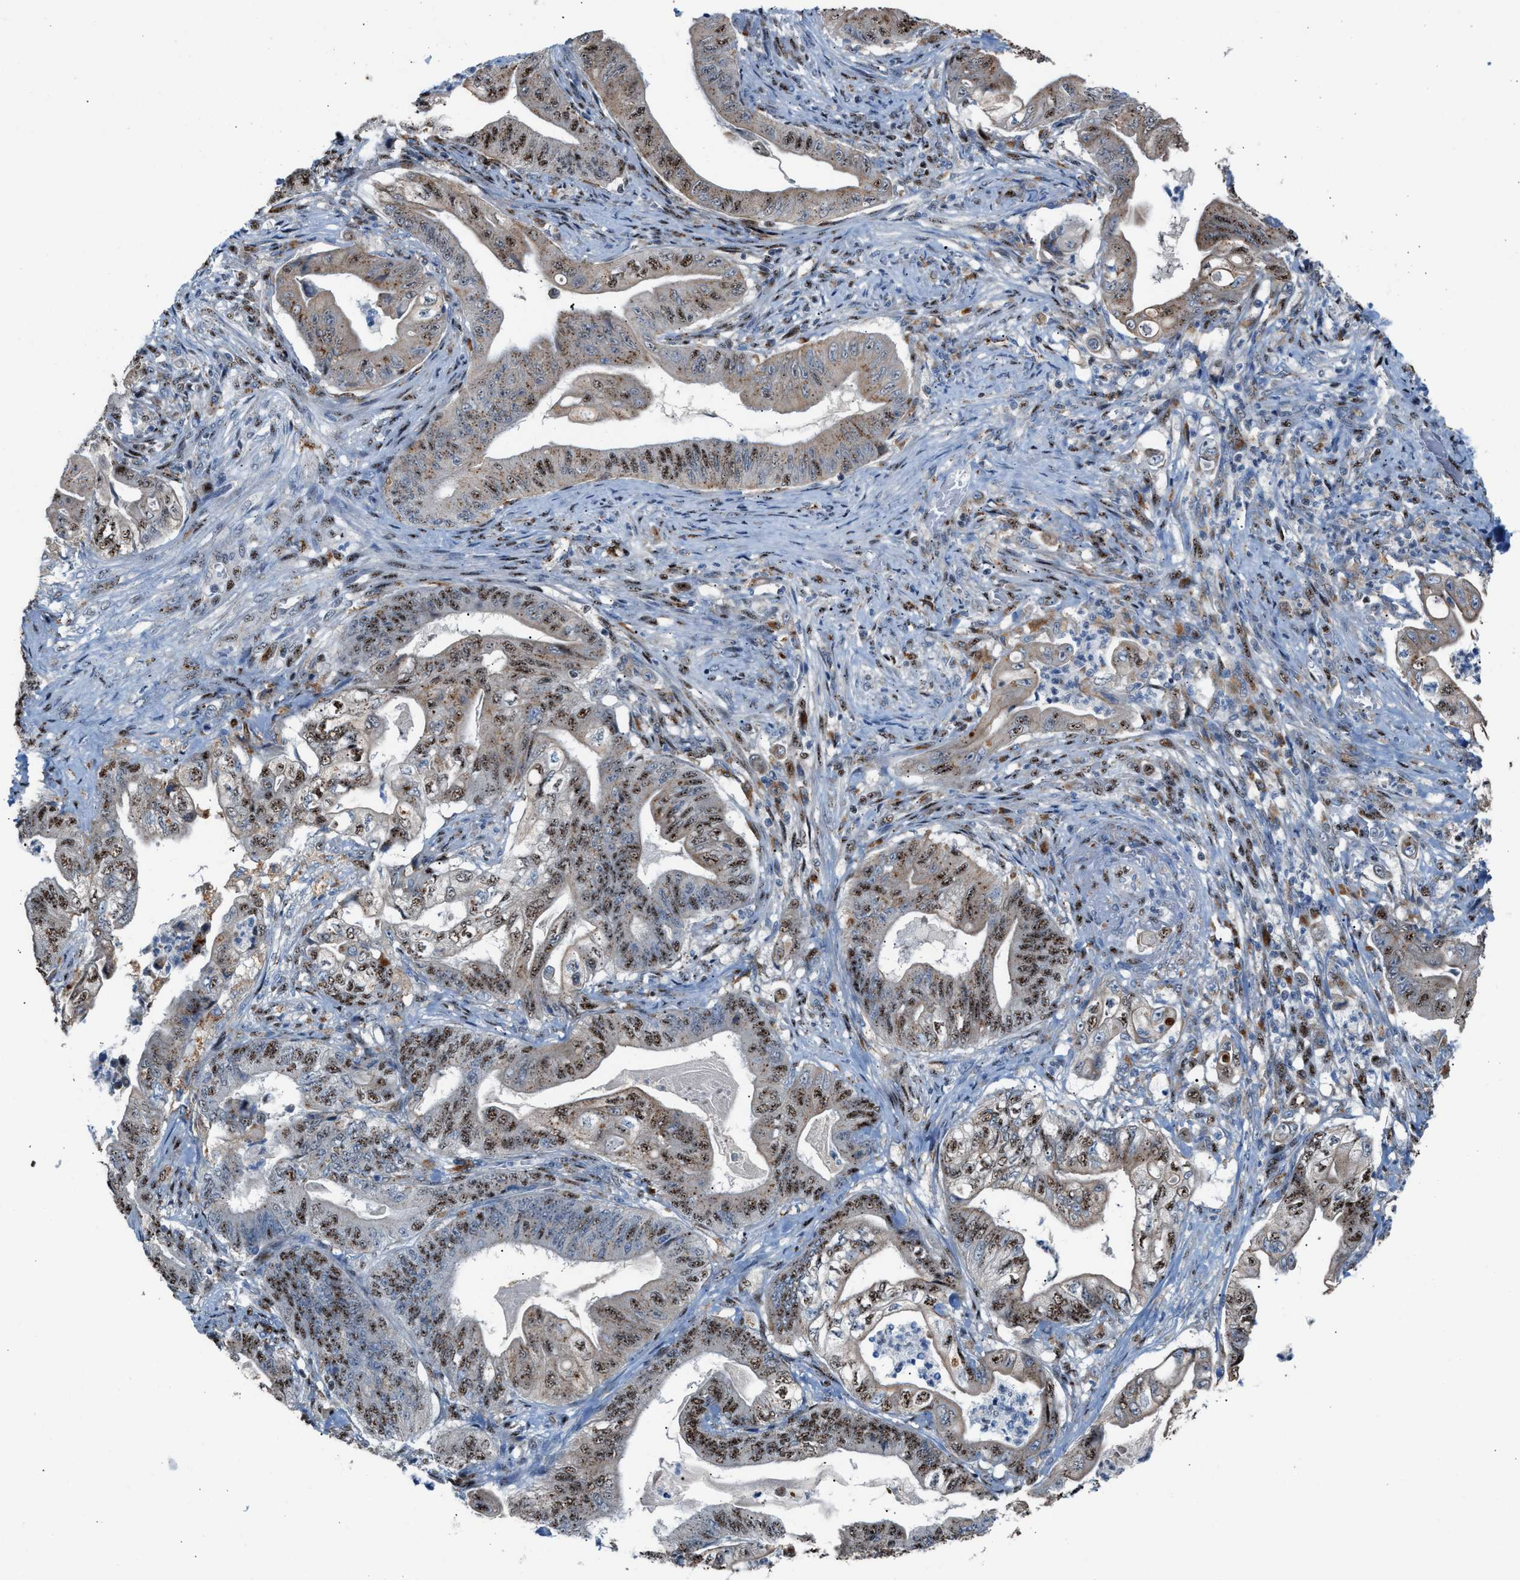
{"staining": {"intensity": "moderate", "quantity": ">75%", "location": "cytoplasmic/membranous,nuclear"}, "tissue": "stomach cancer", "cell_type": "Tumor cells", "image_type": "cancer", "snomed": [{"axis": "morphology", "description": "Adenocarcinoma, NOS"}, {"axis": "topography", "description": "Stomach"}], "caption": "Immunohistochemical staining of human stomach adenocarcinoma demonstrates medium levels of moderate cytoplasmic/membranous and nuclear protein expression in about >75% of tumor cells. The protein is stained brown, and the nuclei are stained in blue (DAB (3,3'-diaminobenzidine) IHC with brightfield microscopy, high magnification).", "gene": "CENPP", "patient": {"sex": "female", "age": 73}}